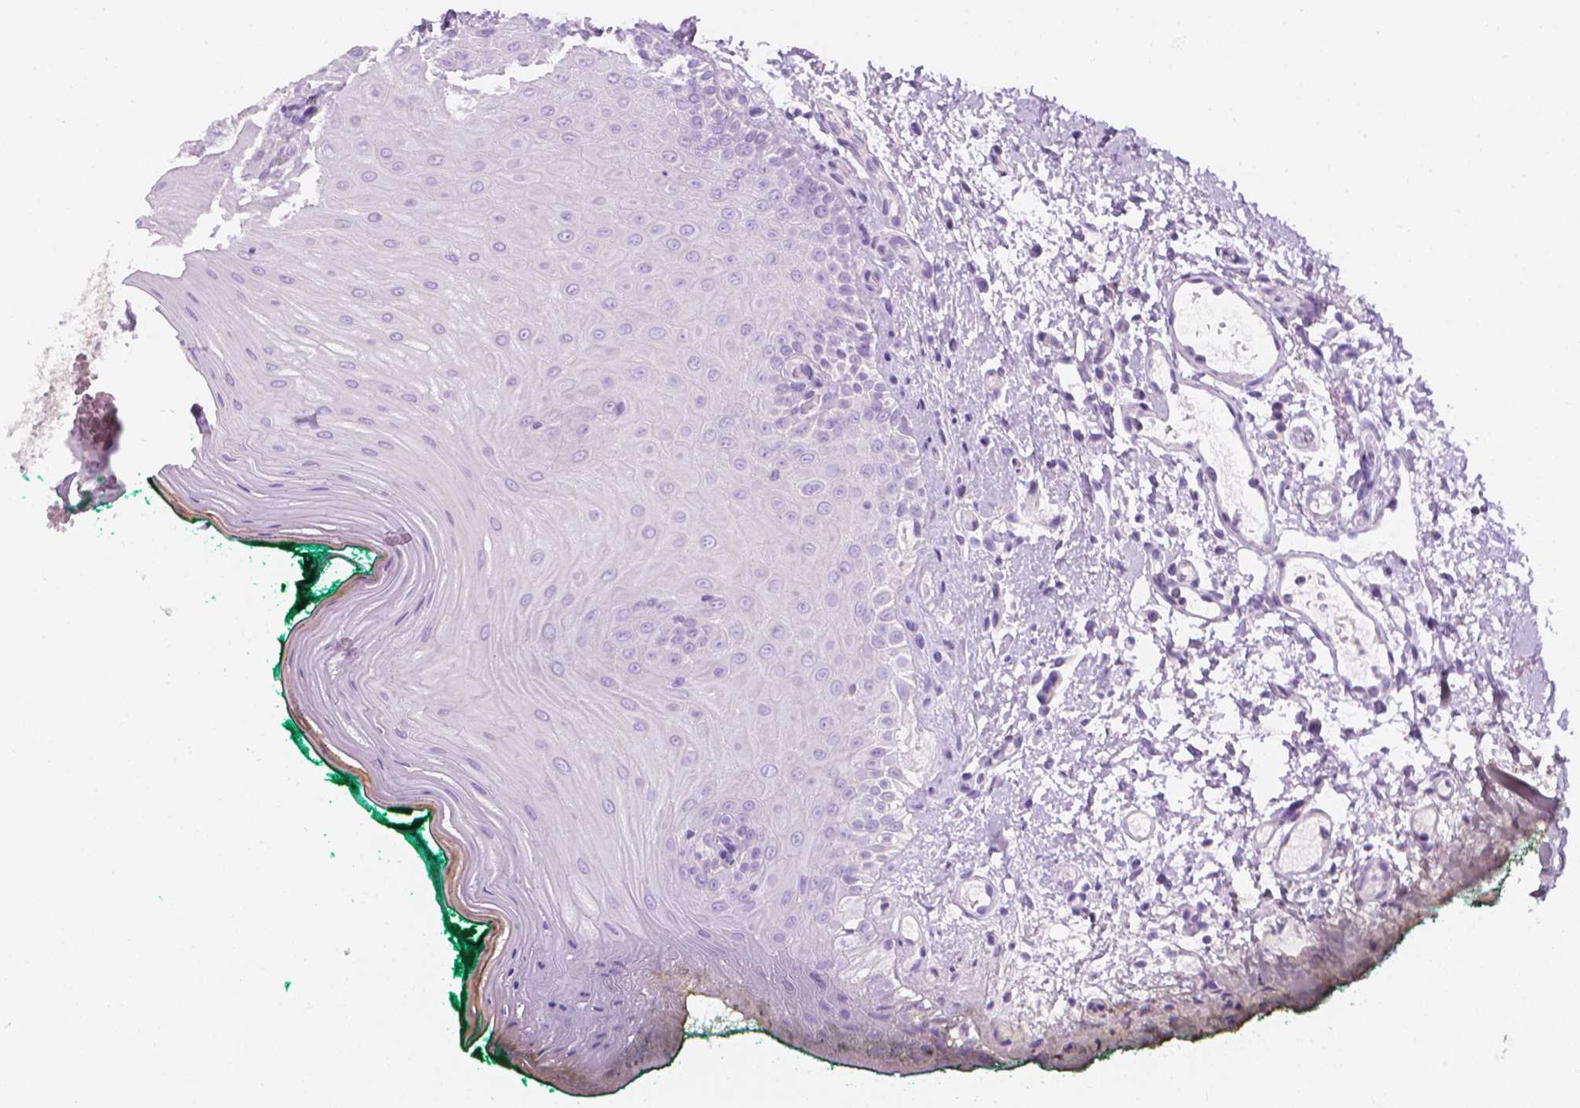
{"staining": {"intensity": "negative", "quantity": "none", "location": "none"}, "tissue": "oral mucosa", "cell_type": "Squamous epithelial cells", "image_type": "normal", "snomed": [{"axis": "morphology", "description": "Normal tissue, NOS"}, {"axis": "topography", "description": "Oral tissue"}], "caption": "Immunohistochemistry (IHC) histopathology image of normal oral mucosa: human oral mucosa stained with DAB reveals no significant protein staining in squamous epithelial cells.", "gene": "DCAF8L1", "patient": {"sex": "female", "age": 83}}